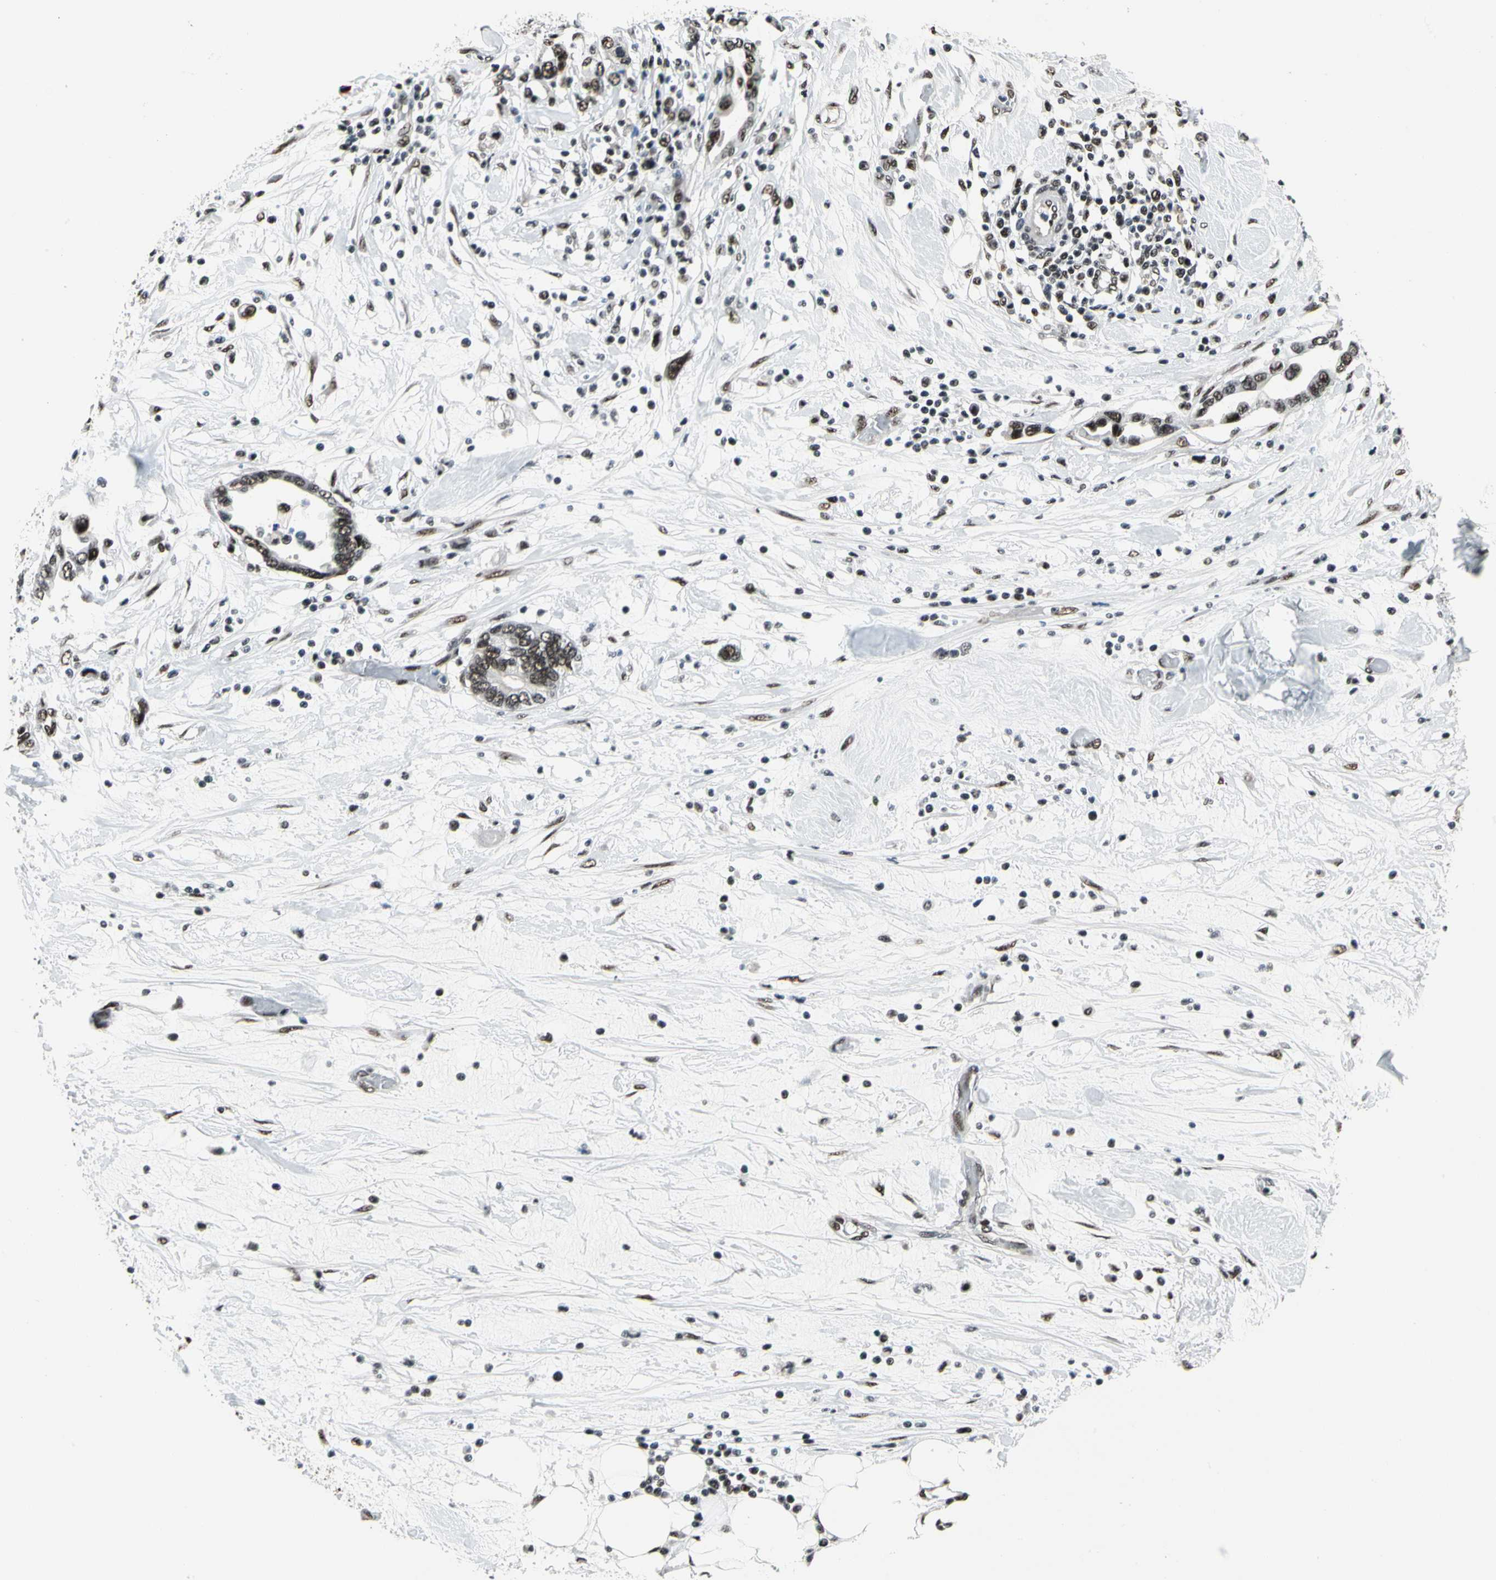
{"staining": {"intensity": "moderate", "quantity": ">75%", "location": "nuclear"}, "tissue": "pancreatic cancer", "cell_type": "Tumor cells", "image_type": "cancer", "snomed": [{"axis": "morphology", "description": "Adenocarcinoma, NOS"}, {"axis": "topography", "description": "Pancreas"}], "caption": "Immunohistochemistry (IHC) histopathology image of pancreatic cancer stained for a protein (brown), which exhibits medium levels of moderate nuclear expression in approximately >75% of tumor cells.", "gene": "SRSF11", "patient": {"sex": "female", "age": 57}}